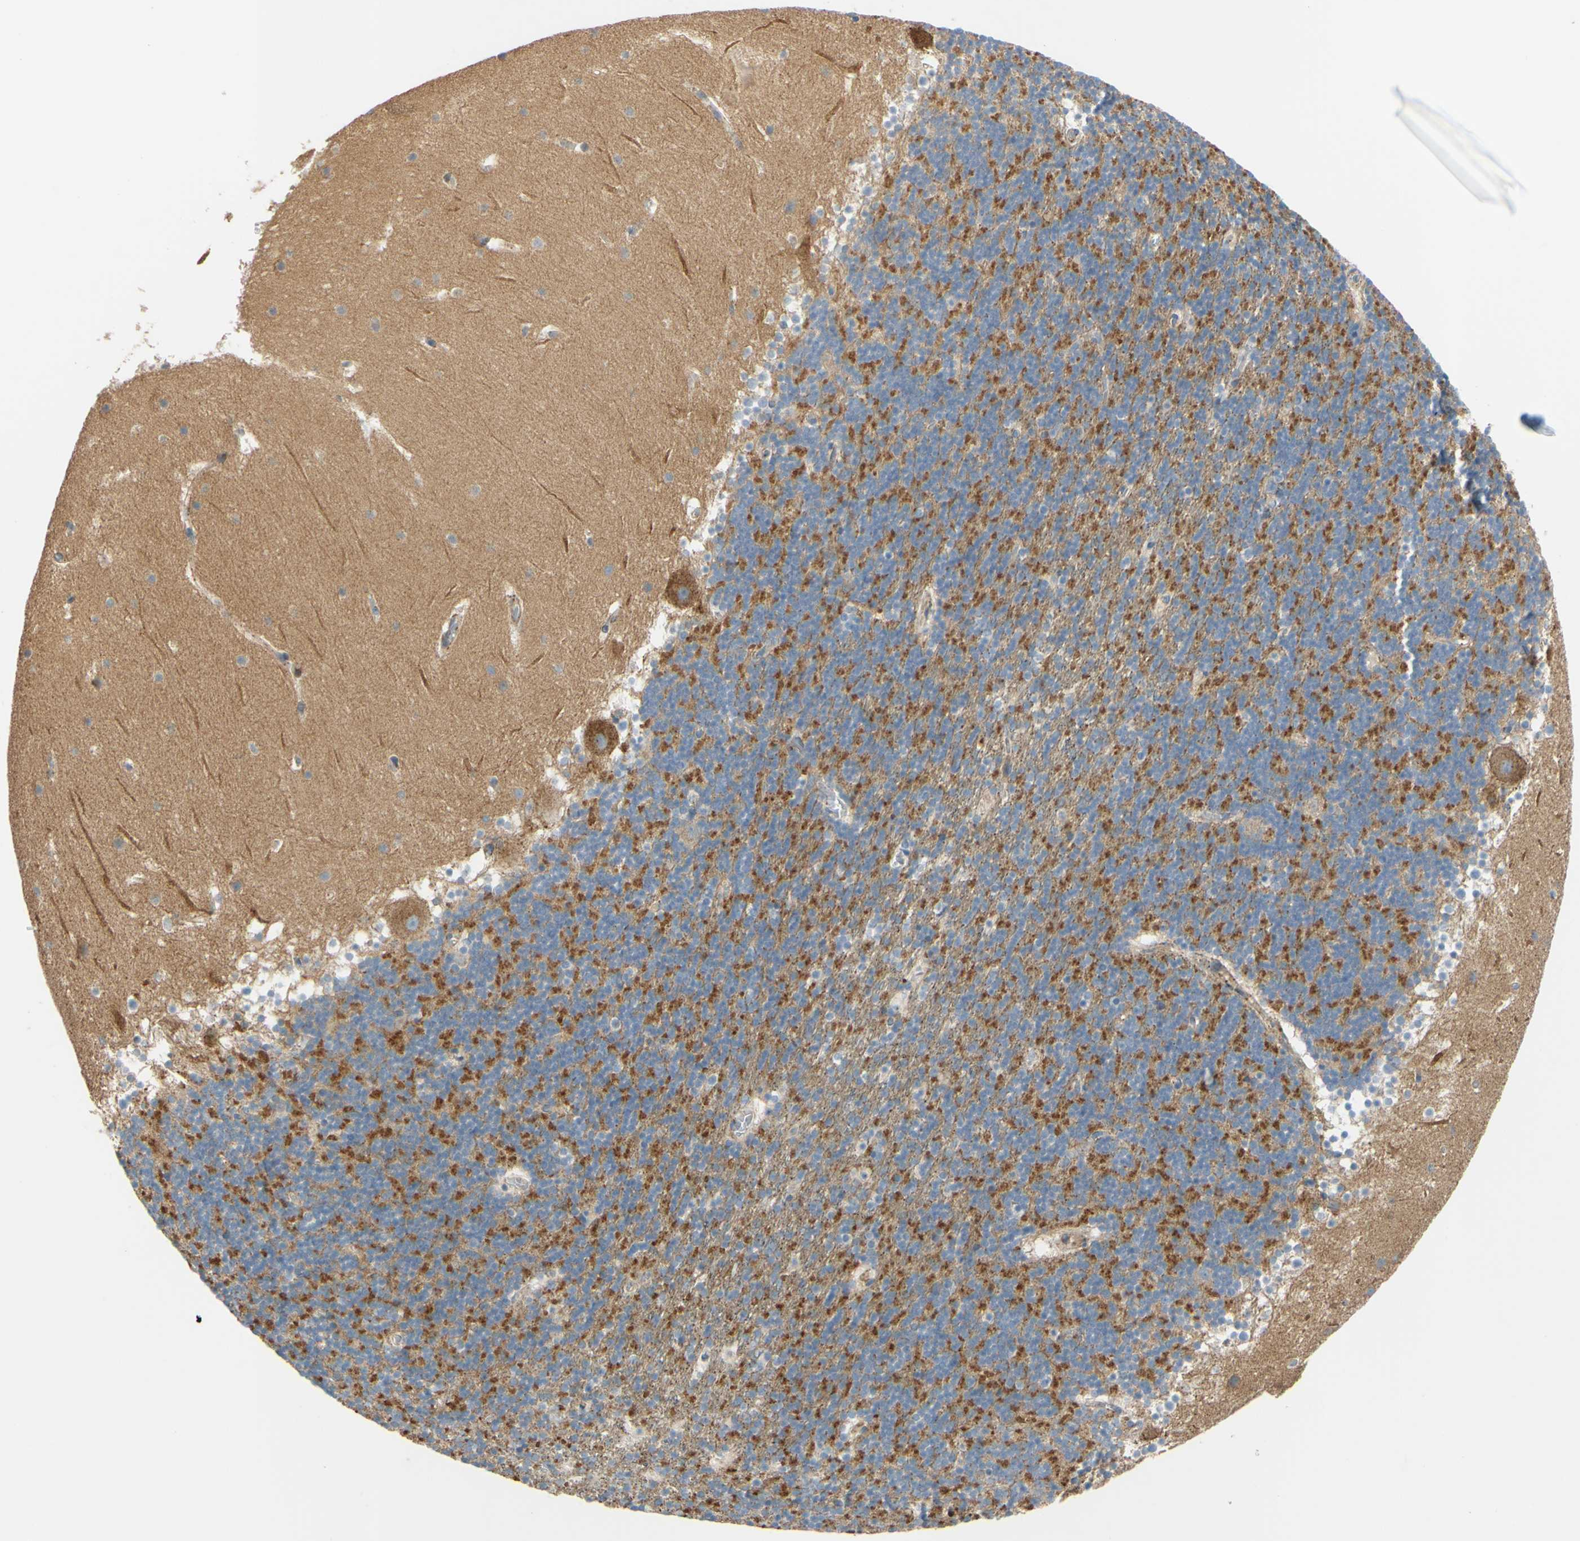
{"staining": {"intensity": "moderate", "quantity": "25%-75%", "location": "cytoplasmic/membranous"}, "tissue": "cerebellum", "cell_type": "Cells in granular layer", "image_type": "normal", "snomed": [{"axis": "morphology", "description": "Normal tissue, NOS"}, {"axis": "topography", "description": "Cerebellum"}], "caption": "Brown immunohistochemical staining in normal human cerebellum demonstrates moderate cytoplasmic/membranous staining in about 25%-75% of cells in granular layer.", "gene": "POR", "patient": {"sex": "male", "age": 45}}